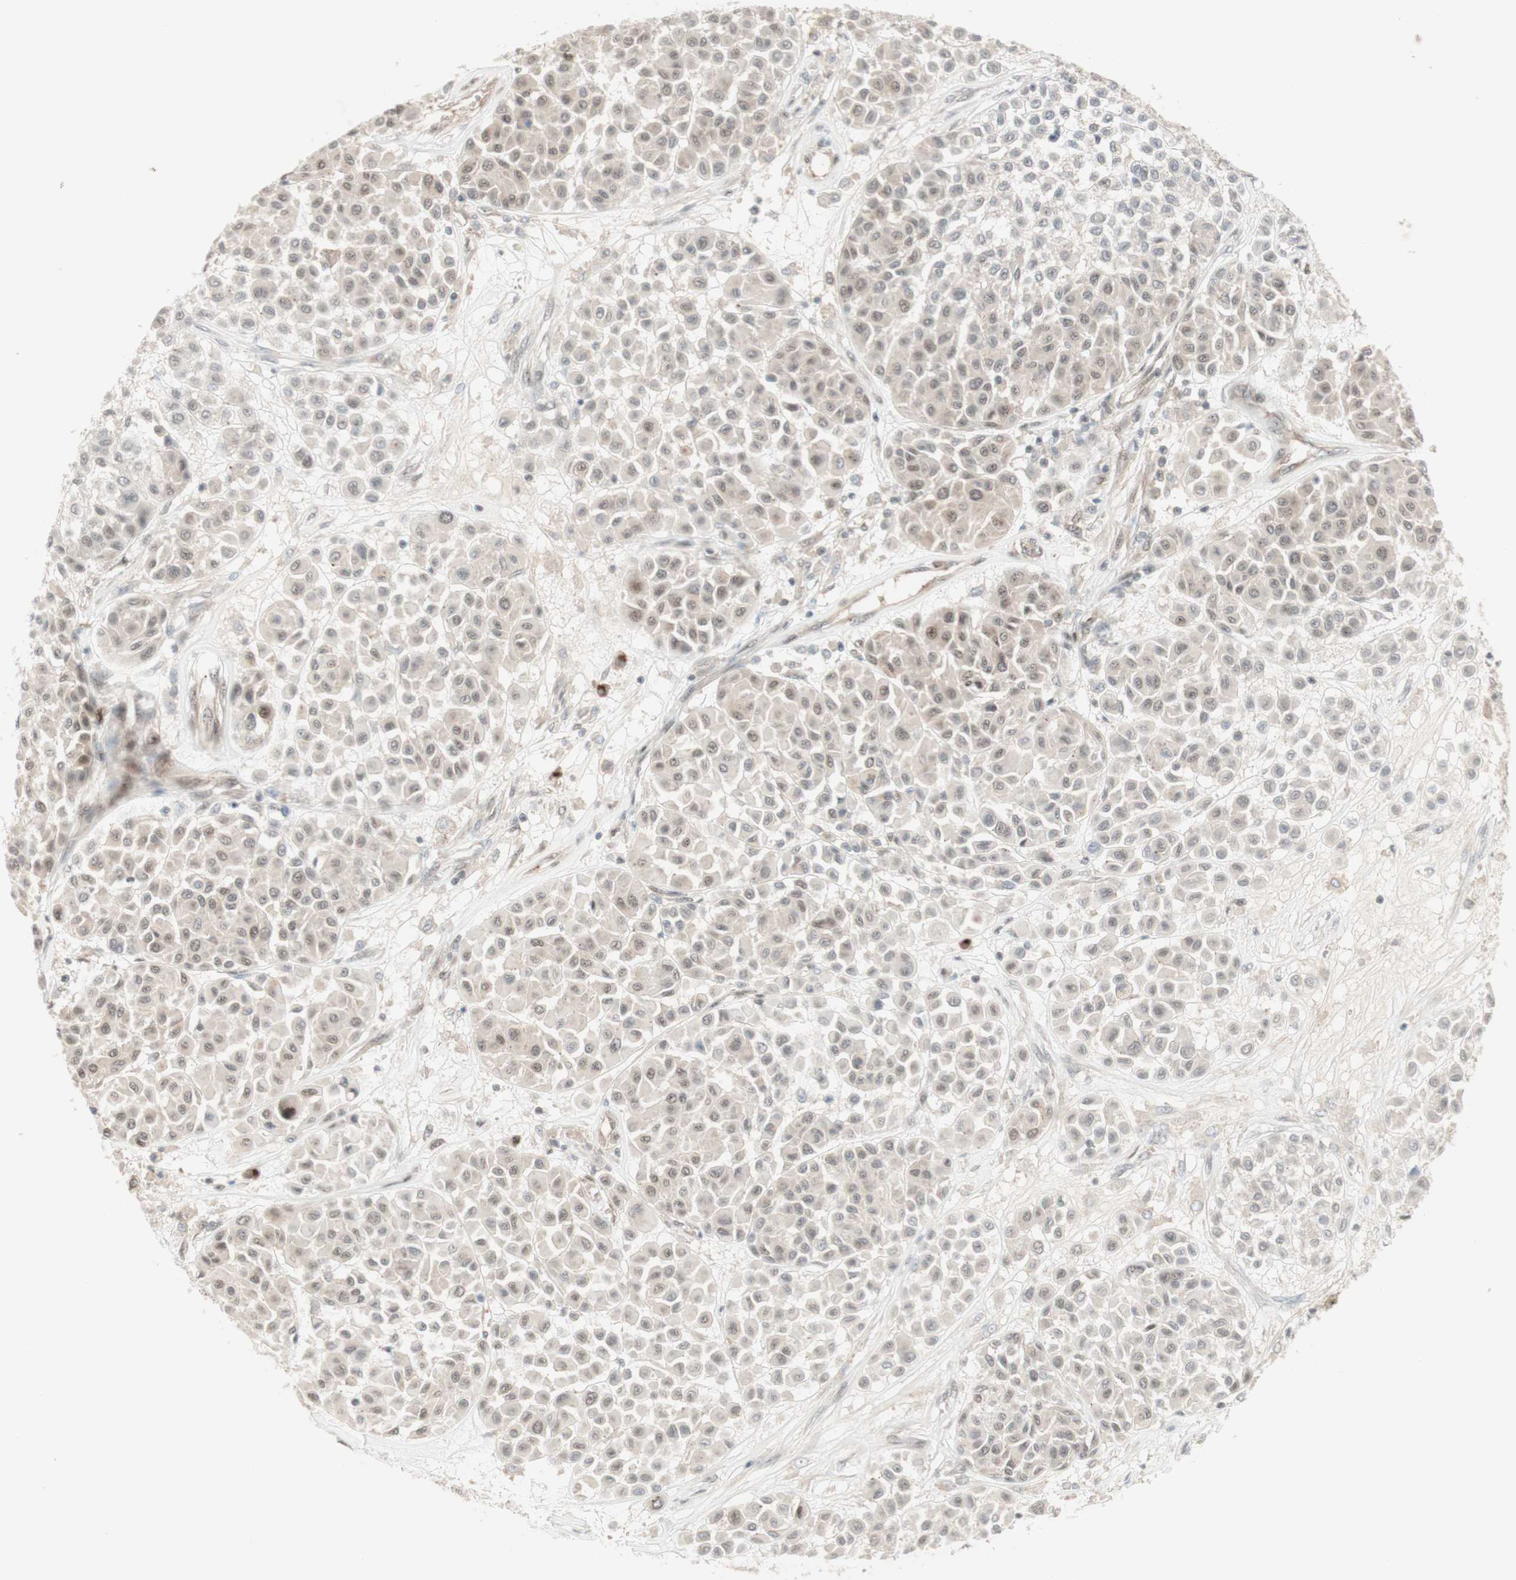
{"staining": {"intensity": "weak", "quantity": ">75%", "location": "cytoplasmic/membranous"}, "tissue": "melanoma", "cell_type": "Tumor cells", "image_type": "cancer", "snomed": [{"axis": "morphology", "description": "Malignant melanoma, Metastatic site"}, {"axis": "topography", "description": "Soft tissue"}], "caption": "This histopathology image demonstrates IHC staining of human melanoma, with low weak cytoplasmic/membranous positivity in about >75% of tumor cells.", "gene": "CYLD", "patient": {"sex": "male", "age": 41}}